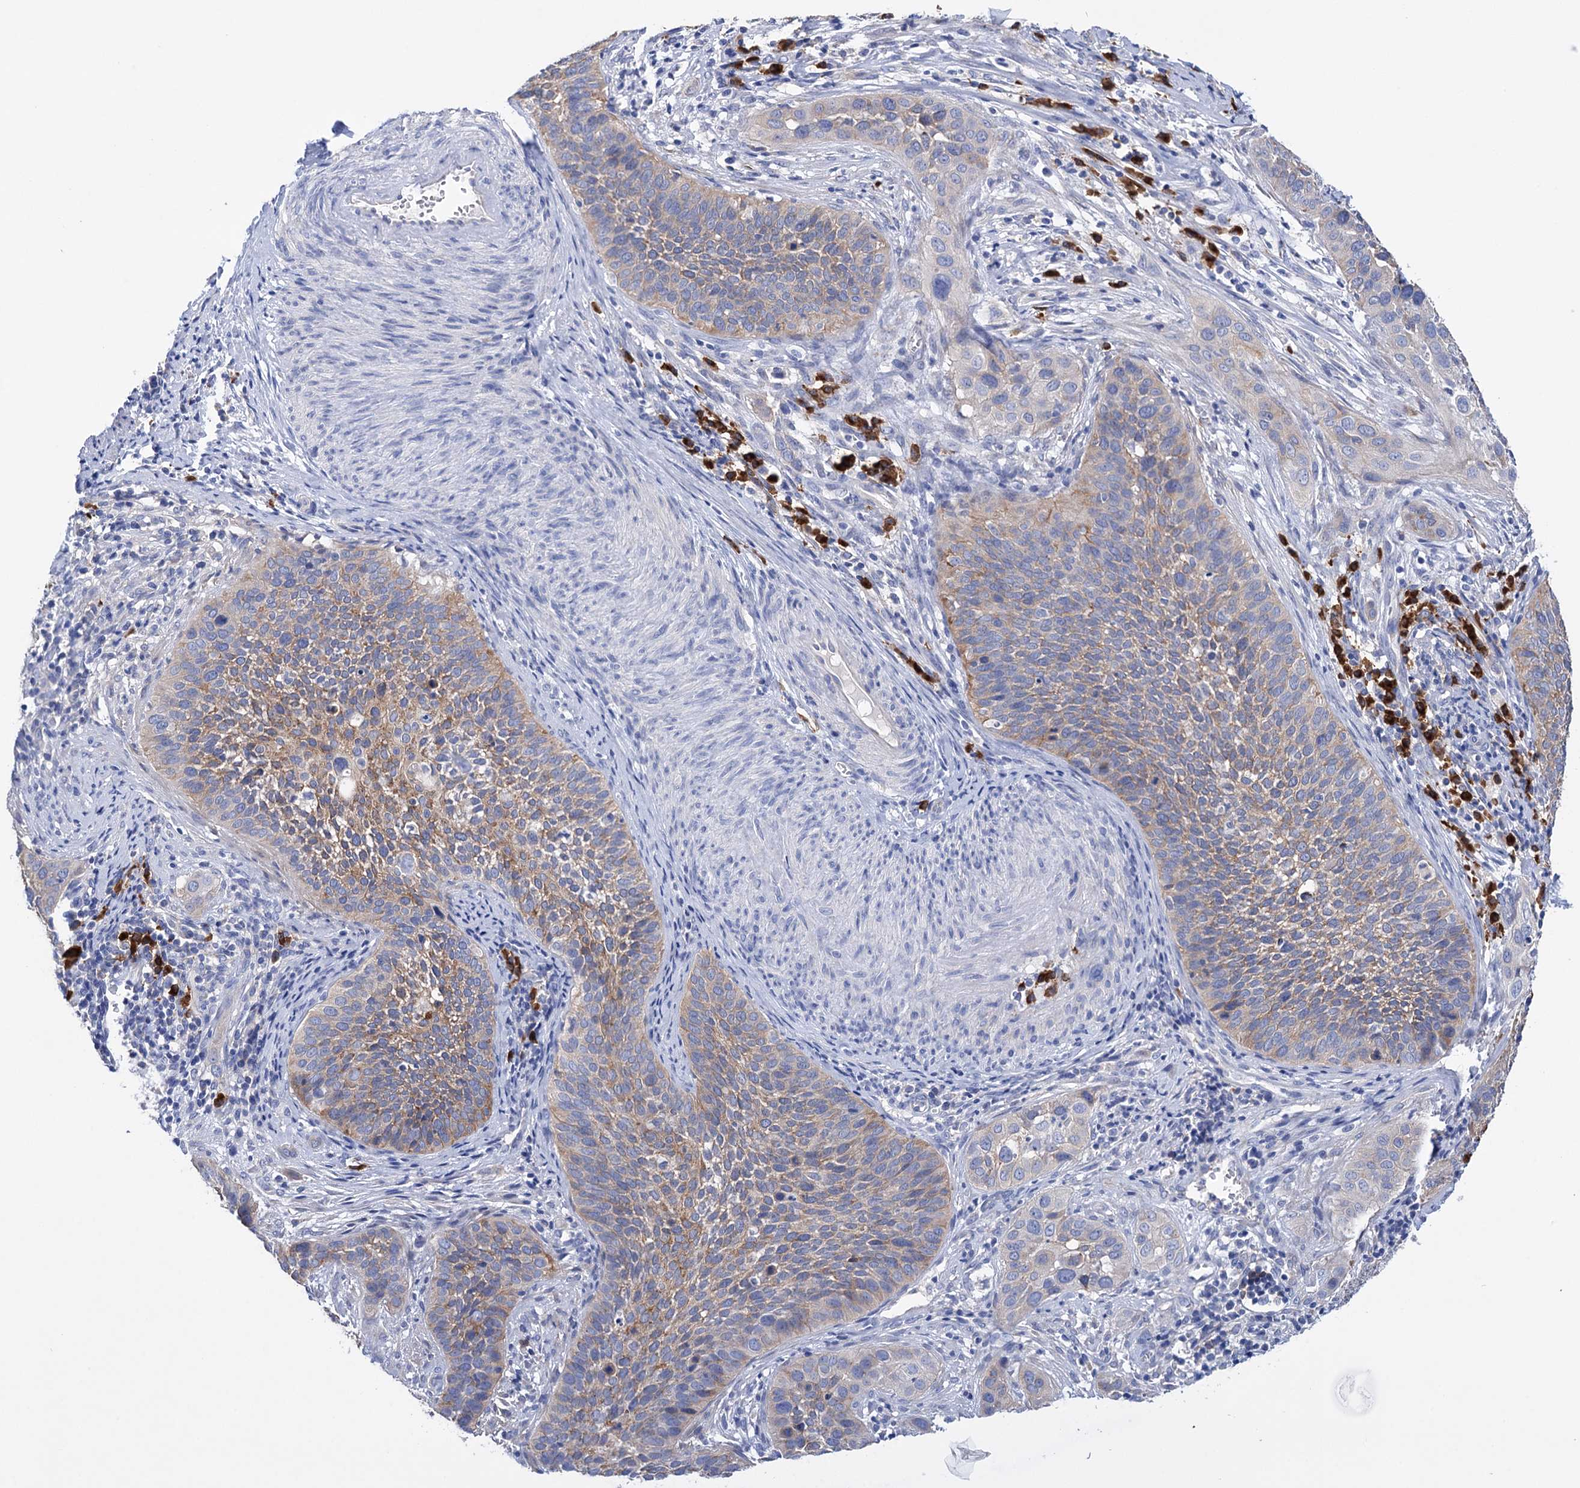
{"staining": {"intensity": "moderate", "quantity": "<25%", "location": "cytoplasmic/membranous"}, "tissue": "cervical cancer", "cell_type": "Tumor cells", "image_type": "cancer", "snomed": [{"axis": "morphology", "description": "Squamous cell carcinoma, NOS"}, {"axis": "topography", "description": "Cervix"}], "caption": "Squamous cell carcinoma (cervical) stained for a protein (brown) exhibits moderate cytoplasmic/membranous positive expression in about <25% of tumor cells.", "gene": "BBS4", "patient": {"sex": "female", "age": 34}}